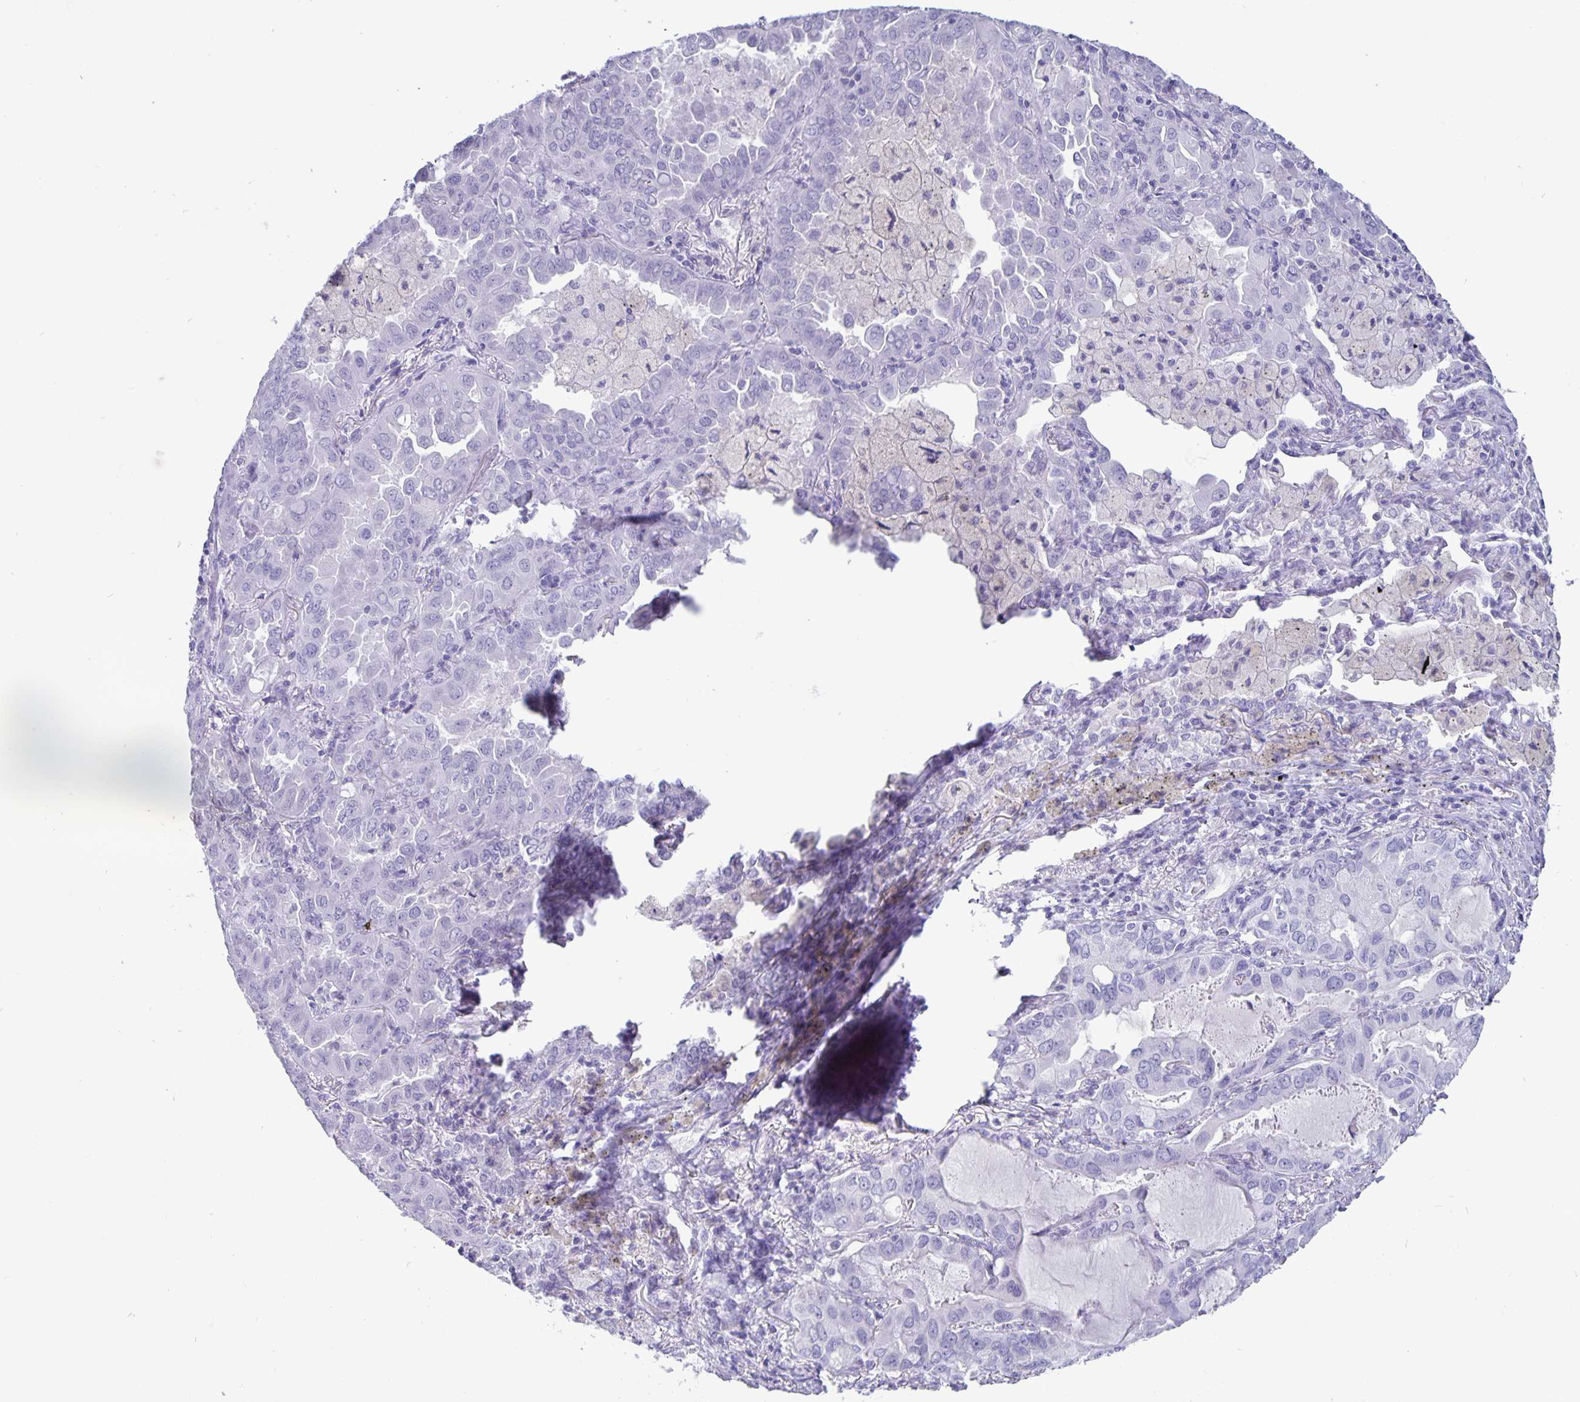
{"staining": {"intensity": "negative", "quantity": "none", "location": "none"}, "tissue": "lung cancer", "cell_type": "Tumor cells", "image_type": "cancer", "snomed": [{"axis": "morphology", "description": "Adenocarcinoma, NOS"}, {"axis": "topography", "description": "Lung"}], "caption": "The histopathology image shows no significant positivity in tumor cells of lung cancer (adenocarcinoma). (DAB immunohistochemistry (IHC) visualized using brightfield microscopy, high magnification).", "gene": "BPIFA3", "patient": {"sex": "male", "age": 64}}